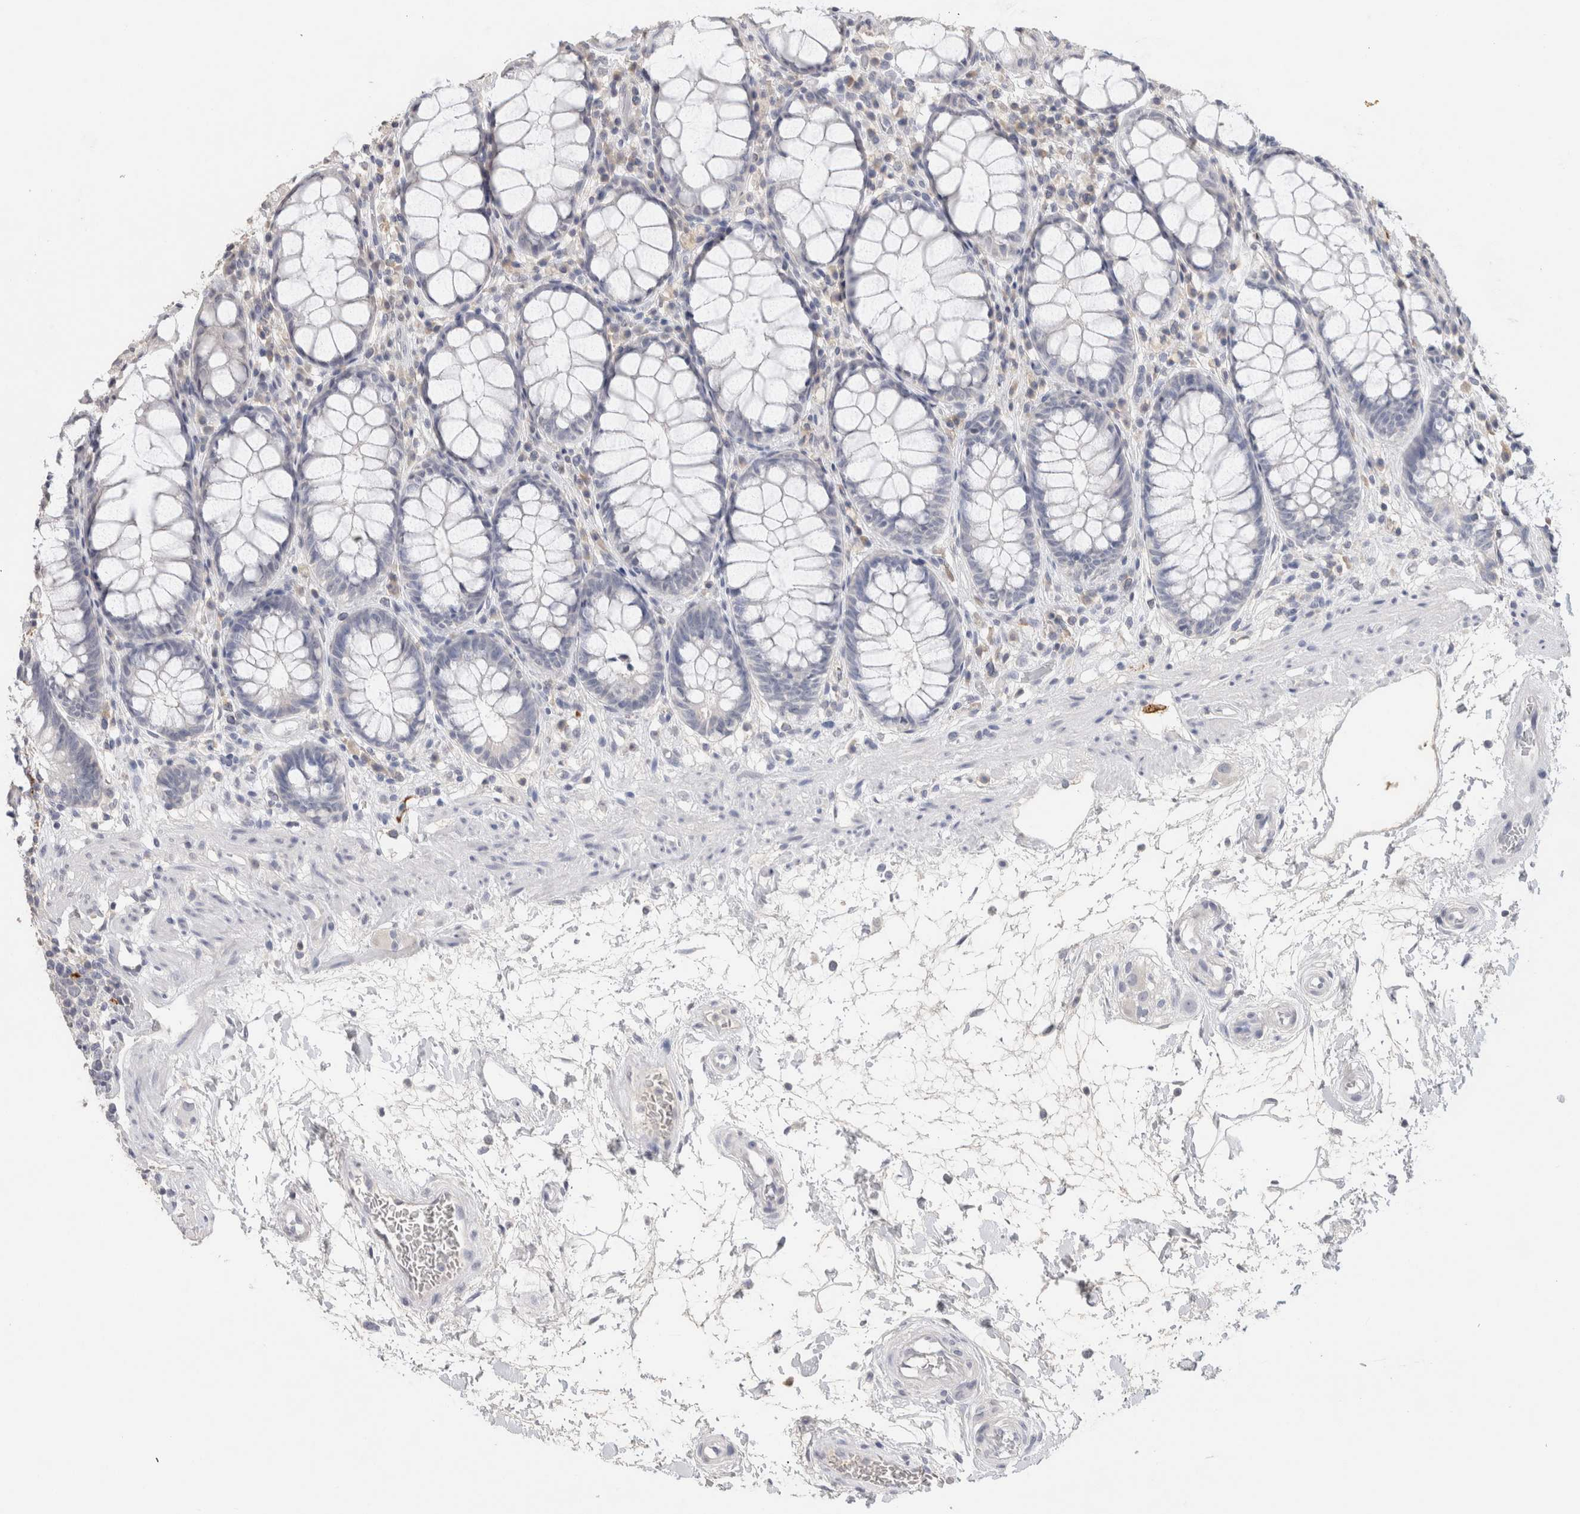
{"staining": {"intensity": "negative", "quantity": "none", "location": "none"}, "tissue": "rectum", "cell_type": "Glandular cells", "image_type": "normal", "snomed": [{"axis": "morphology", "description": "Normal tissue, NOS"}, {"axis": "topography", "description": "Rectum"}], "caption": "Rectum stained for a protein using immunohistochemistry (IHC) shows no expression glandular cells.", "gene": "LAMP3", "patient": {"sex": "male", "age": 64}}